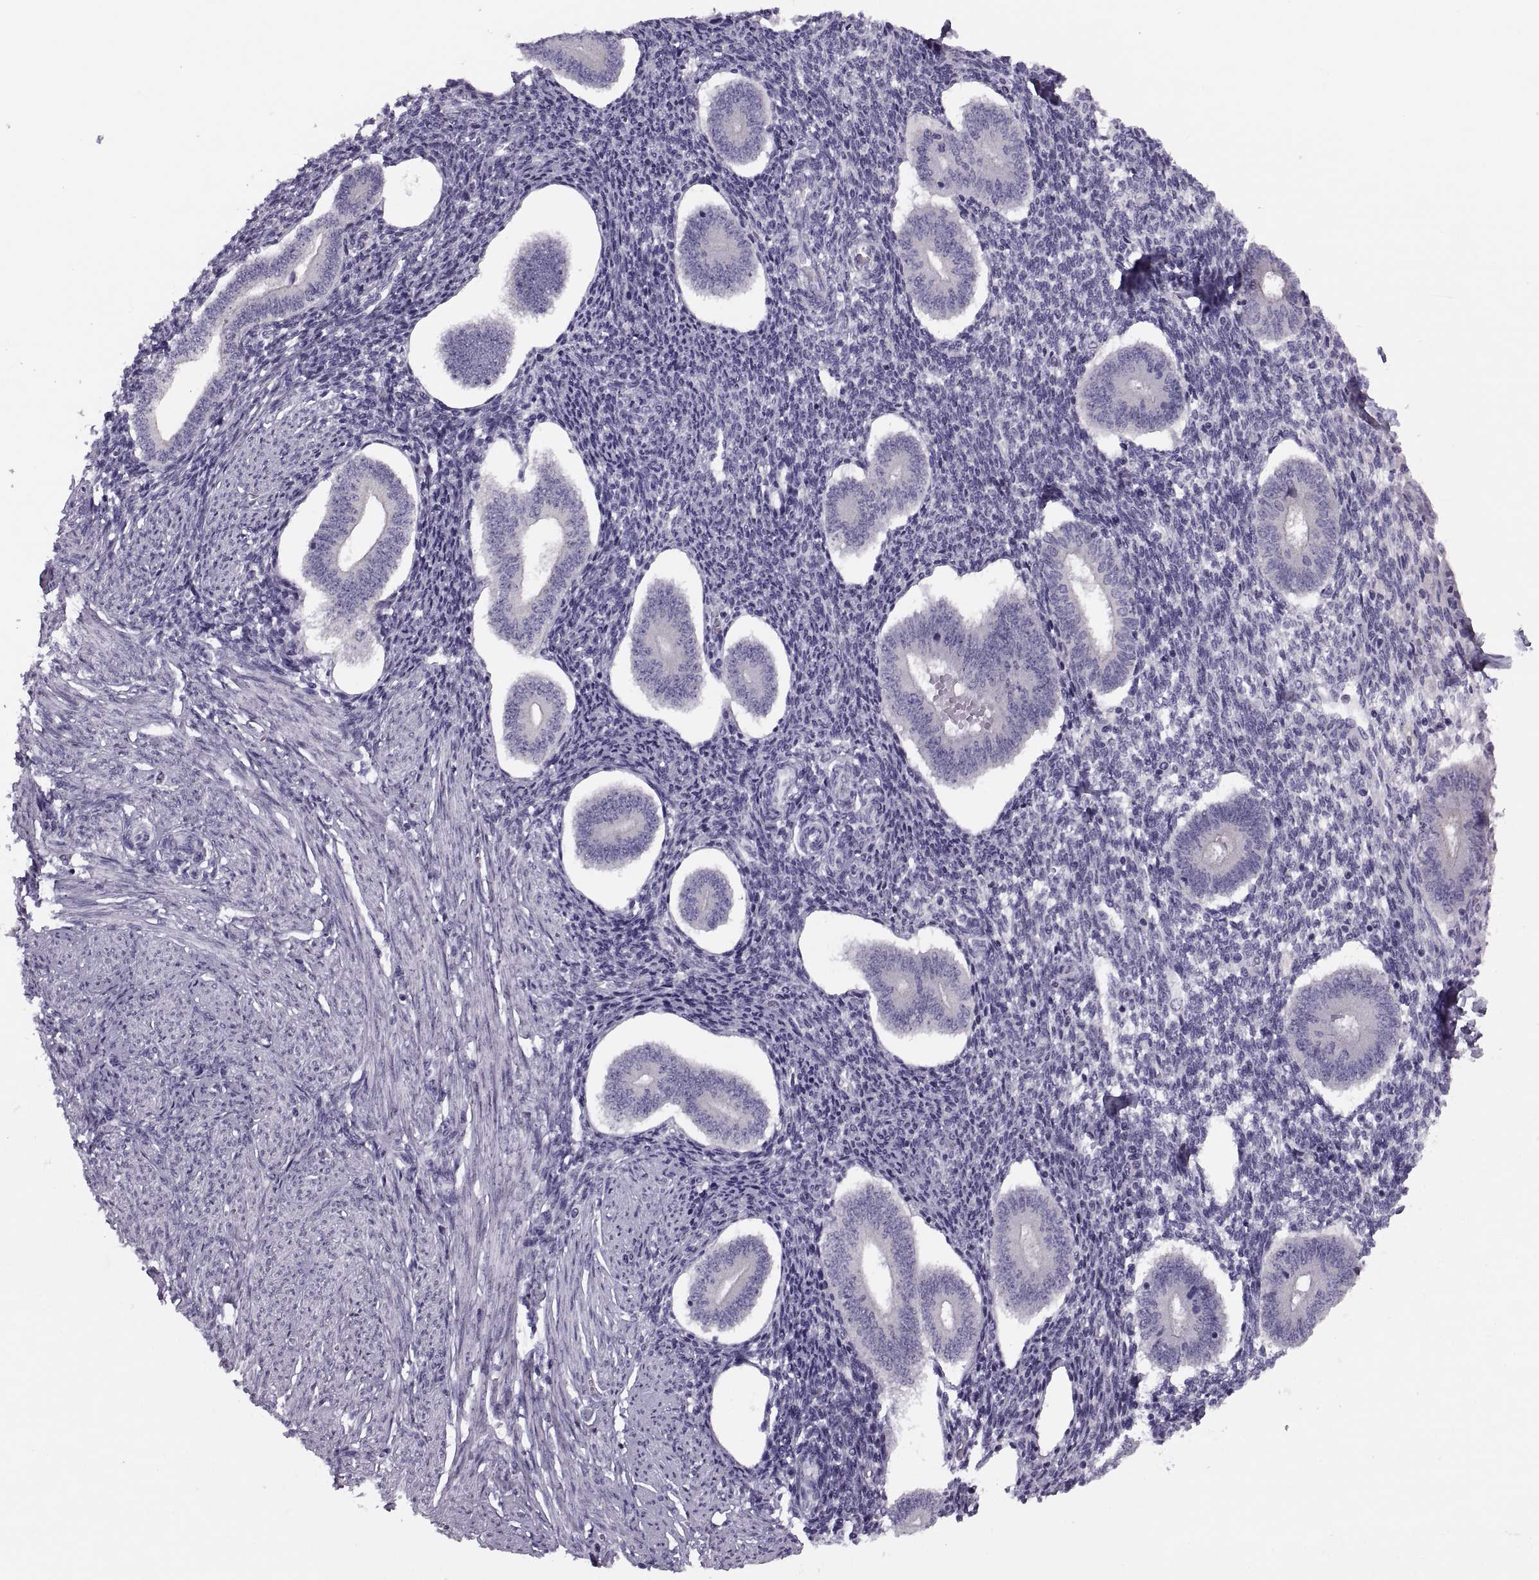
{"staining": {"intensity": "negative", "quantity": "none", "location": "none"}, "tissue": "endometrium", "cell_type": "Cells in endometrial stroma", "image_type": "normal", "snomed": [{"axis": "morphology", "description": "Normal tissue, NOS"}, {"axis": "topography", "description": "Endometrium"}], "caption": "This is a image of IHC staining of normal endometrium, which shows no staining in cells in endometrial stroma. The staining is performed using DAB brown chromogen with nuclei counter-stained in using hematoxylin.", "gene": "PRSS54", "patient": {"sex": "female", "age": 40}}